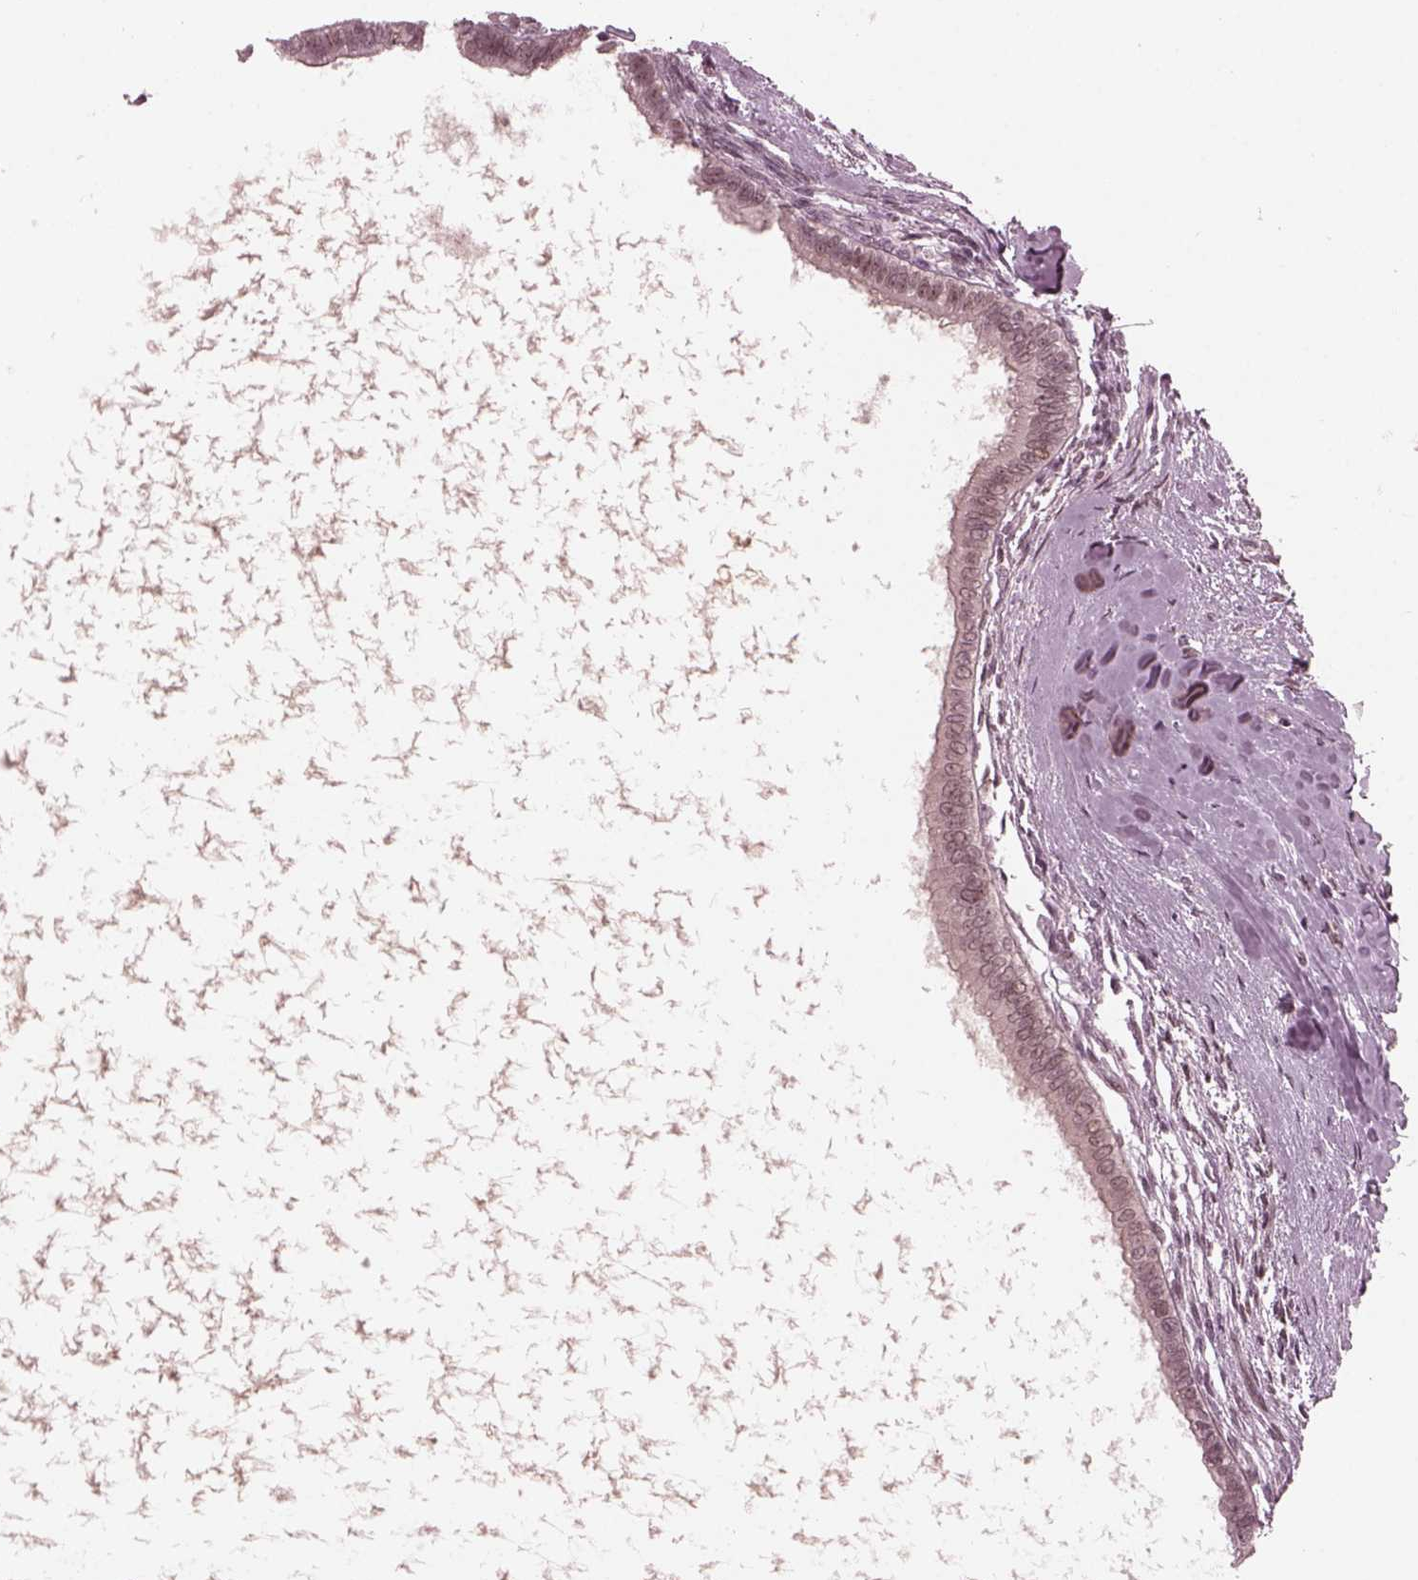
{"staining": {"intensity": "negative", "quantity": "none", "location": "none"}, "tissue": "testis cancer", "cell_type": "Tumor cells", "image_type": "cancer", "snomed": [{"axis": "morphology", "description": "Carcinoma, Embryonal, NOS"}, {"axis": "topography", "description": "Testis"}], "caption": "A high-resolution micrograph shows IHC staining of testis embryonal carcinoma, which reveals no significant expression in tumor cells. (Stains: DAB immunohistochemistry (IHC) with hematoxylin counter stain, Microscopy: brightfield microscopy at high magnification).", "gene": "TRIB3", "patient": {"sex": "male", "age": 37}}